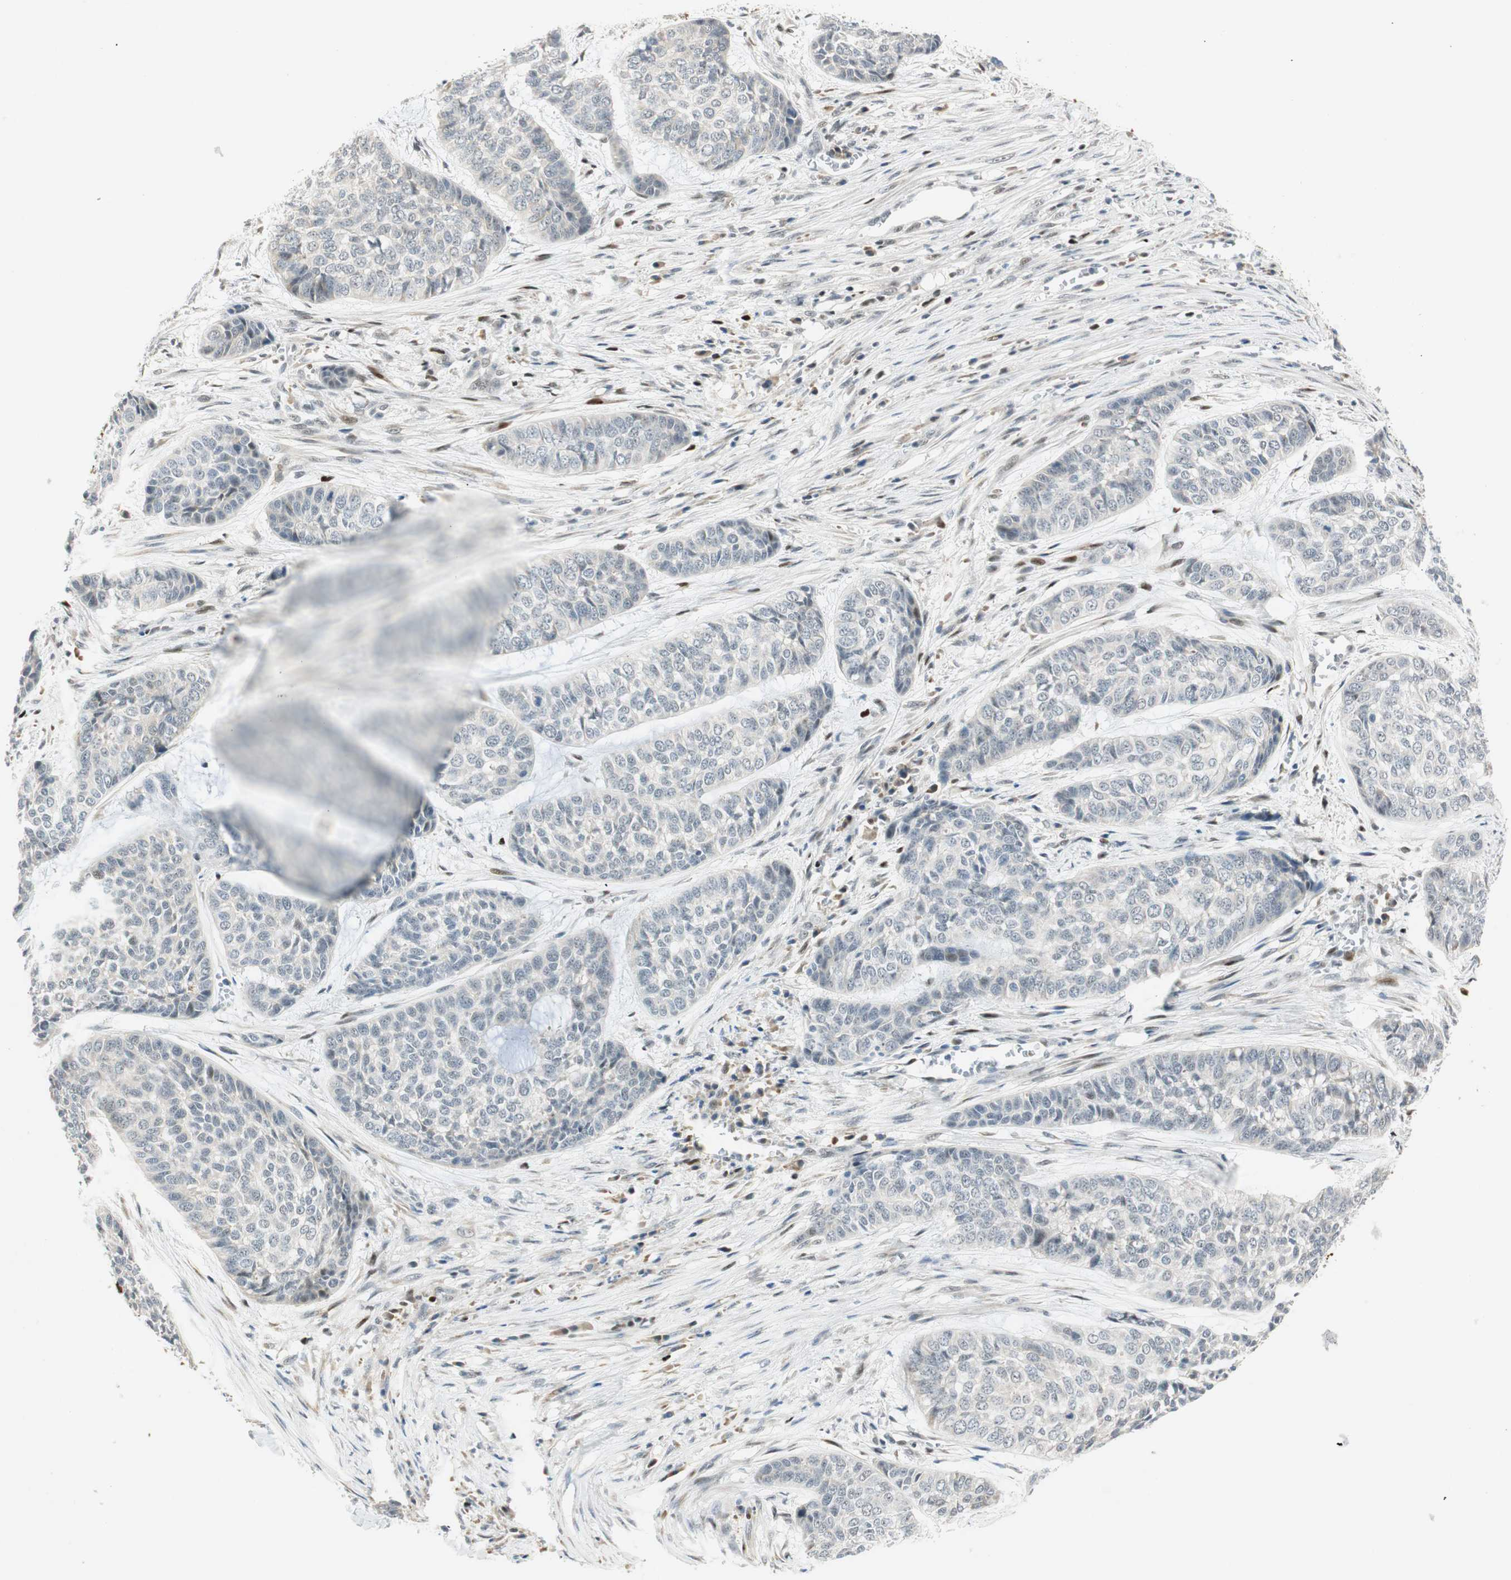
{"staining": {"intensity": "negative", "quantity": "none", "location": "none"}, "tissue": "skin cancer", "cell_type": "Tumor cells", "image_type": "cancer", "snomed": [{"axis": "morphology", "description": "Basal cell carcinoma"}, {"axis": "topography", "description": "Skin"}], "caption": "Tumor cells show no significant protein expression in skin basal cell carcinoma.", "gene": "MSX2", "patient": {"sex": "female", "age": 64}}